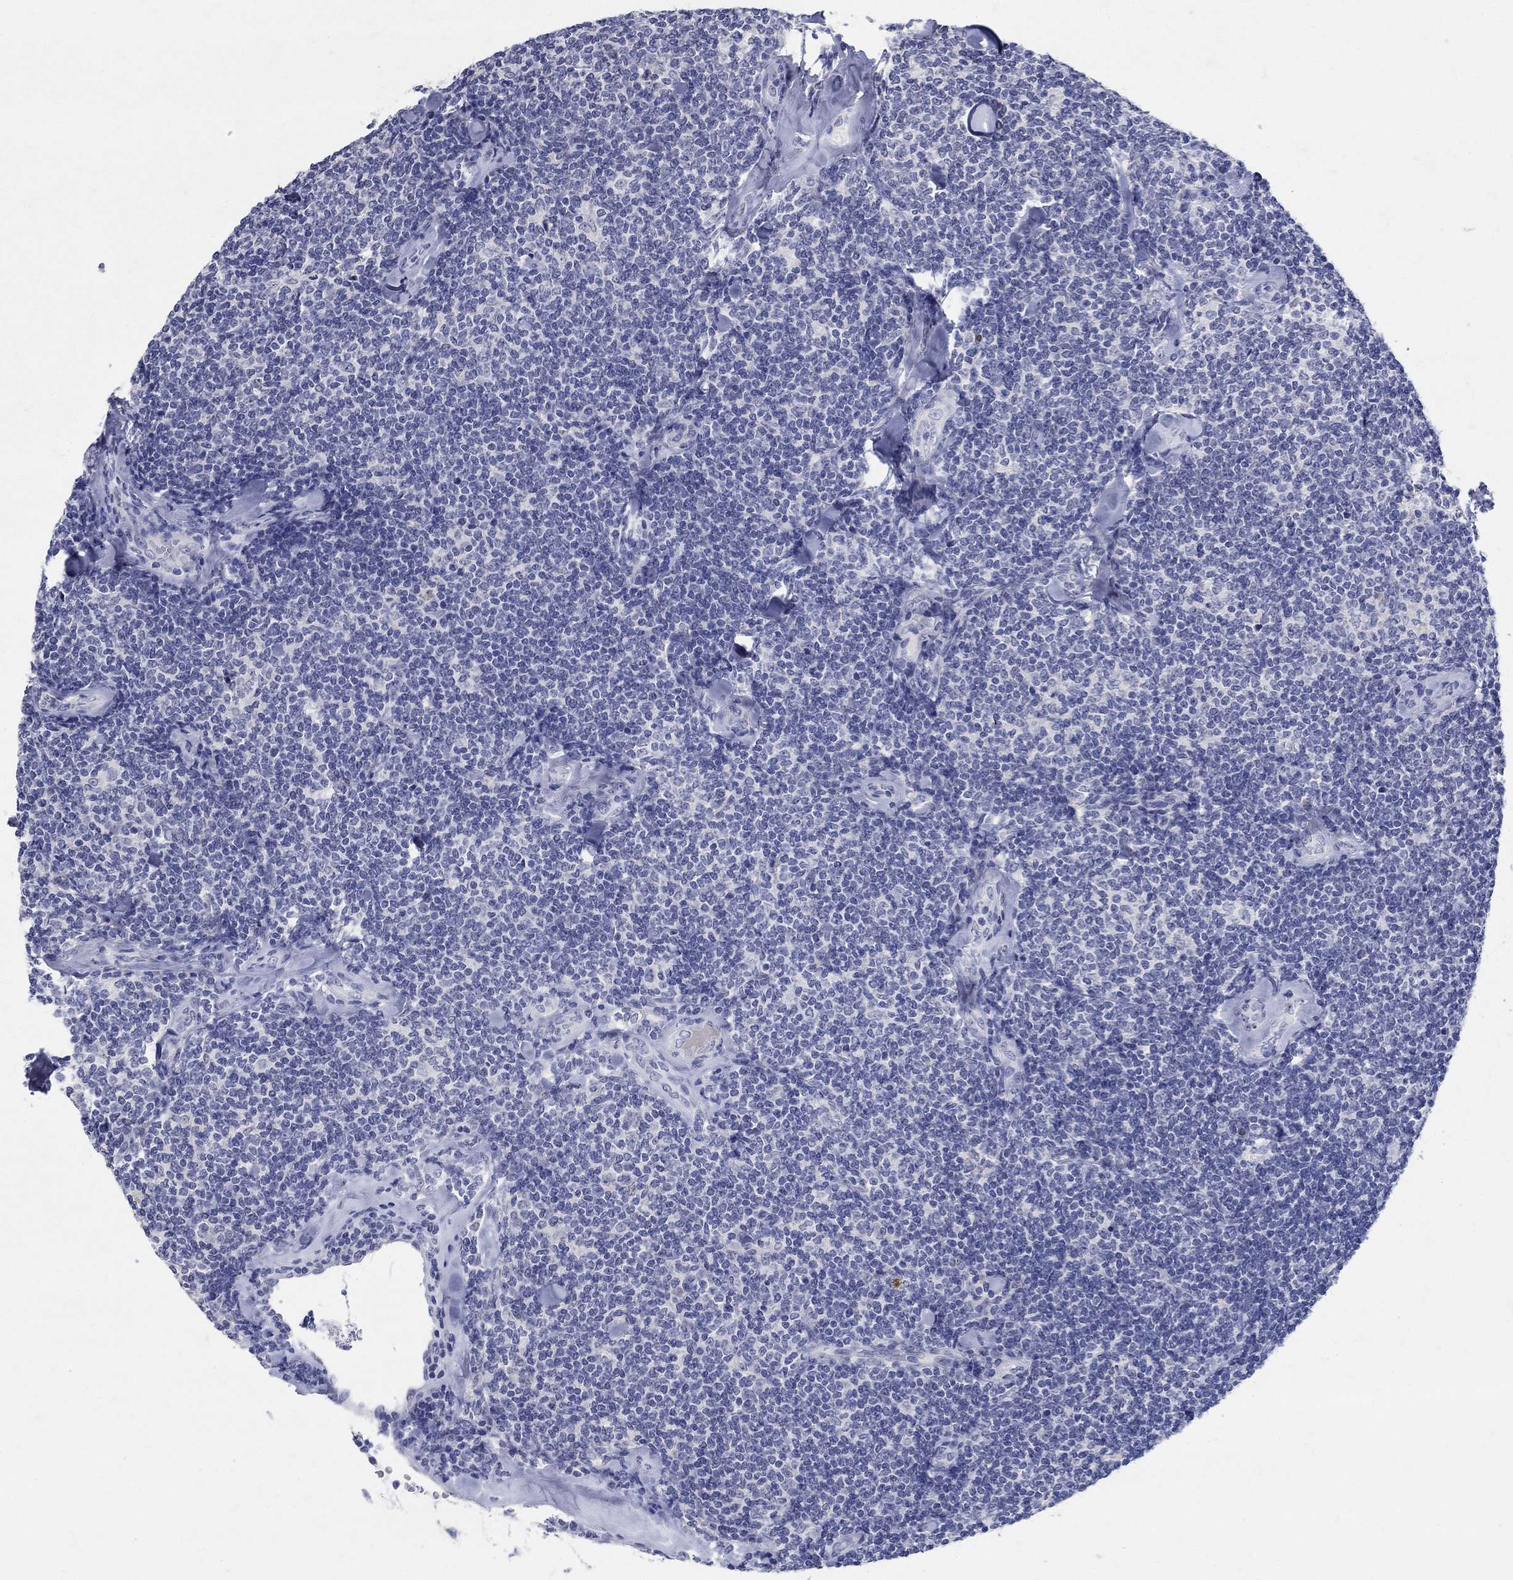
{"staining": {"intensity": "negative", "quantity": "none", "location": "none"}, "tissue": "lymphoma", "cell_type": "Tumor cells", "image_type": "cancer", "snomed": [{"axis": "morphology", "description": "Malignant lymphoma, non-Hodgkin's type, Low grade"}, {"axis": "topography", "description": "Lymph node"}], "caption": "Lymphoma stained for a protein using immunohistochemistry shows no staining tumor cells.", "gene": "SOX2", "patient": {"sex": "female", "age": 56}}